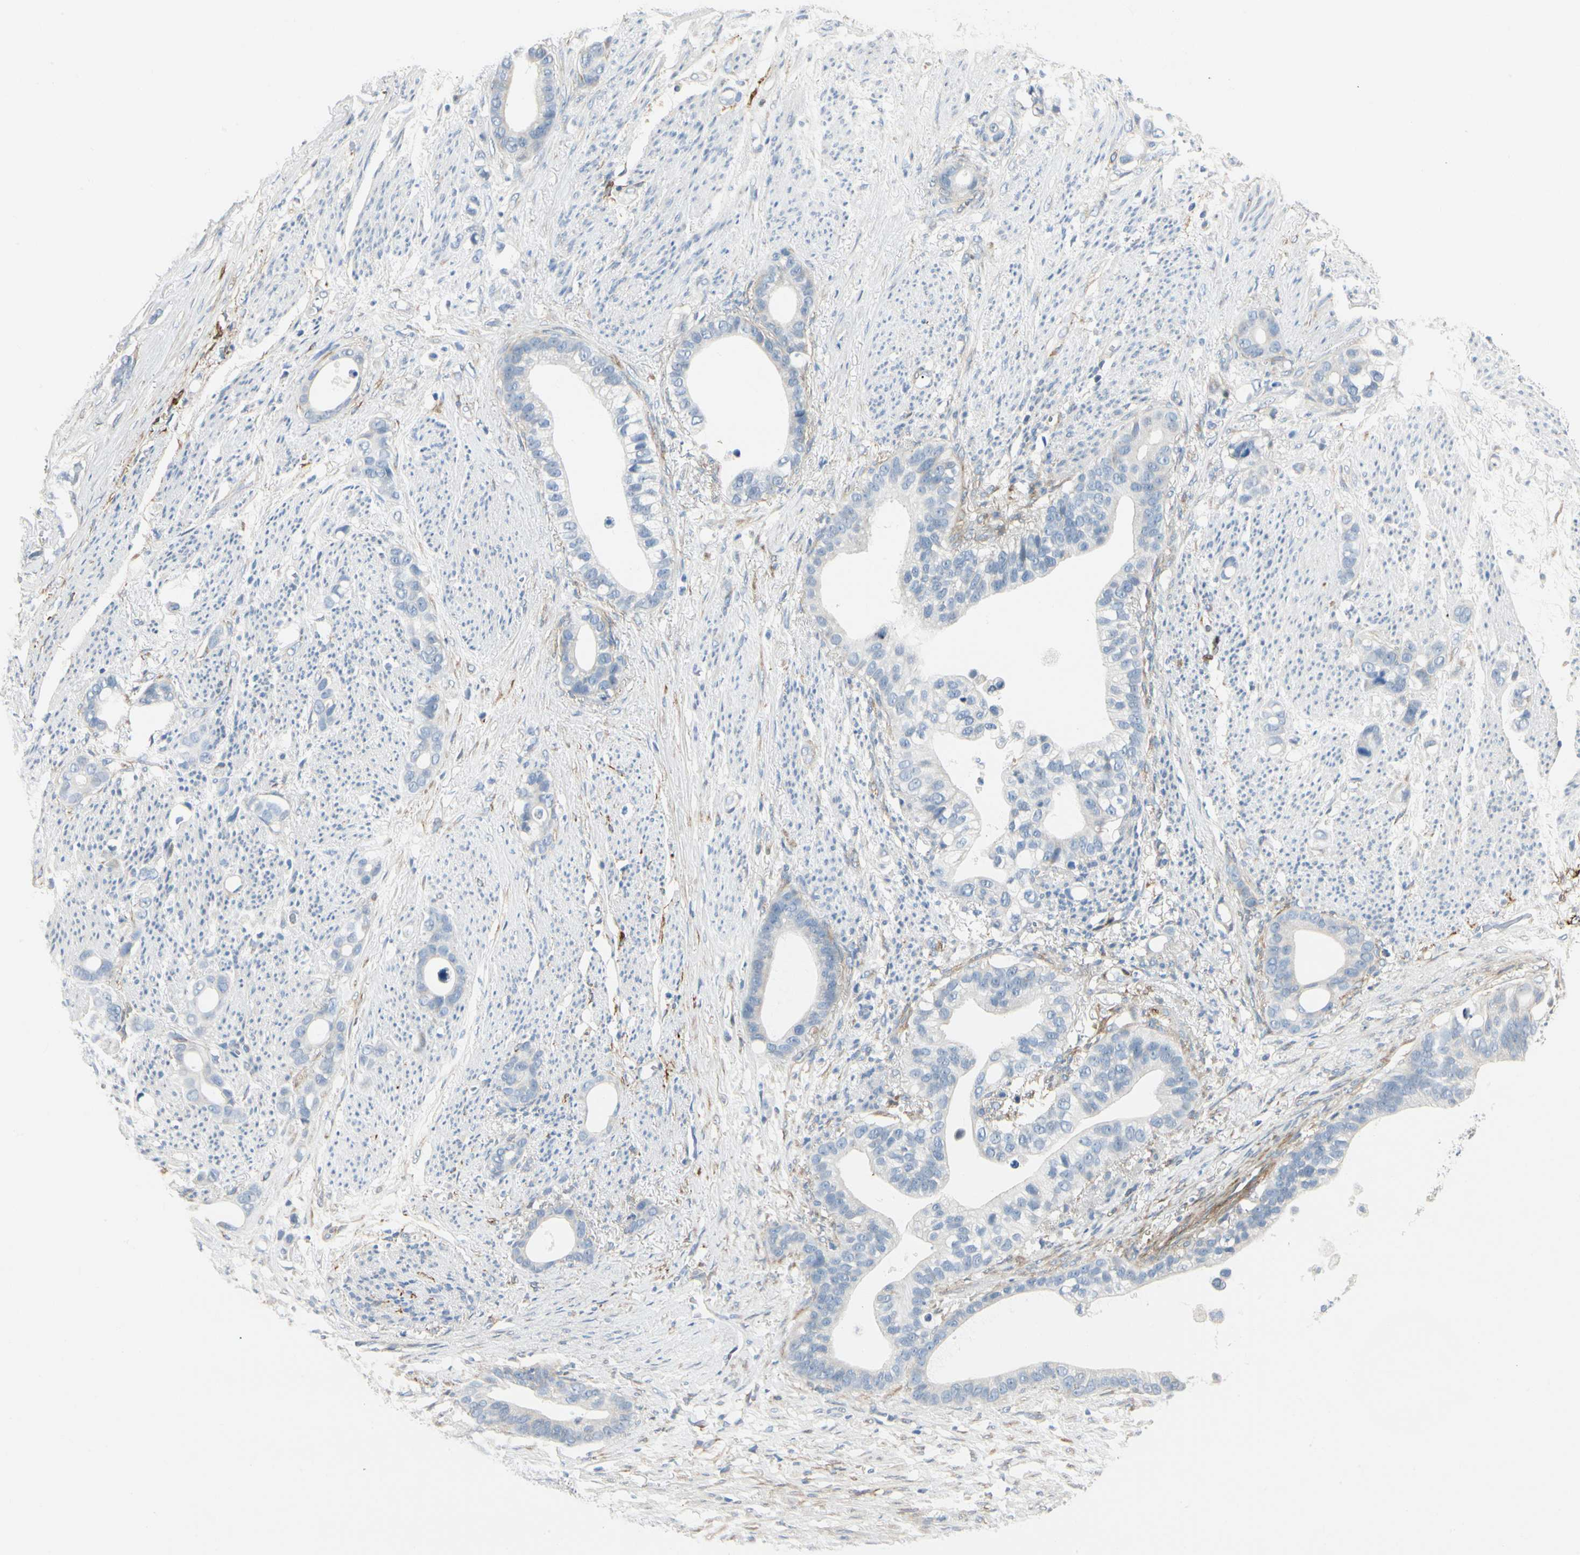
{"staining": {"intensity": "negative", "quantity": "none", "location": "none"}, "tissue": "stomach cancer", "cell_type": "Tumor cells", "image_type": "cancer", "snomed": [{"axis": "morphology", "description": "Adenocarcinoma, NOS"}, {"axis": "topography", "description": "Stomach"}], "caption": "An immunohistochemistry photomicrograph of stomach cancer is shown. There is no staining in tumor cells of stomach cancer.", "gene": "AMPH", "patient": {"sex": "female", "age": 75}}